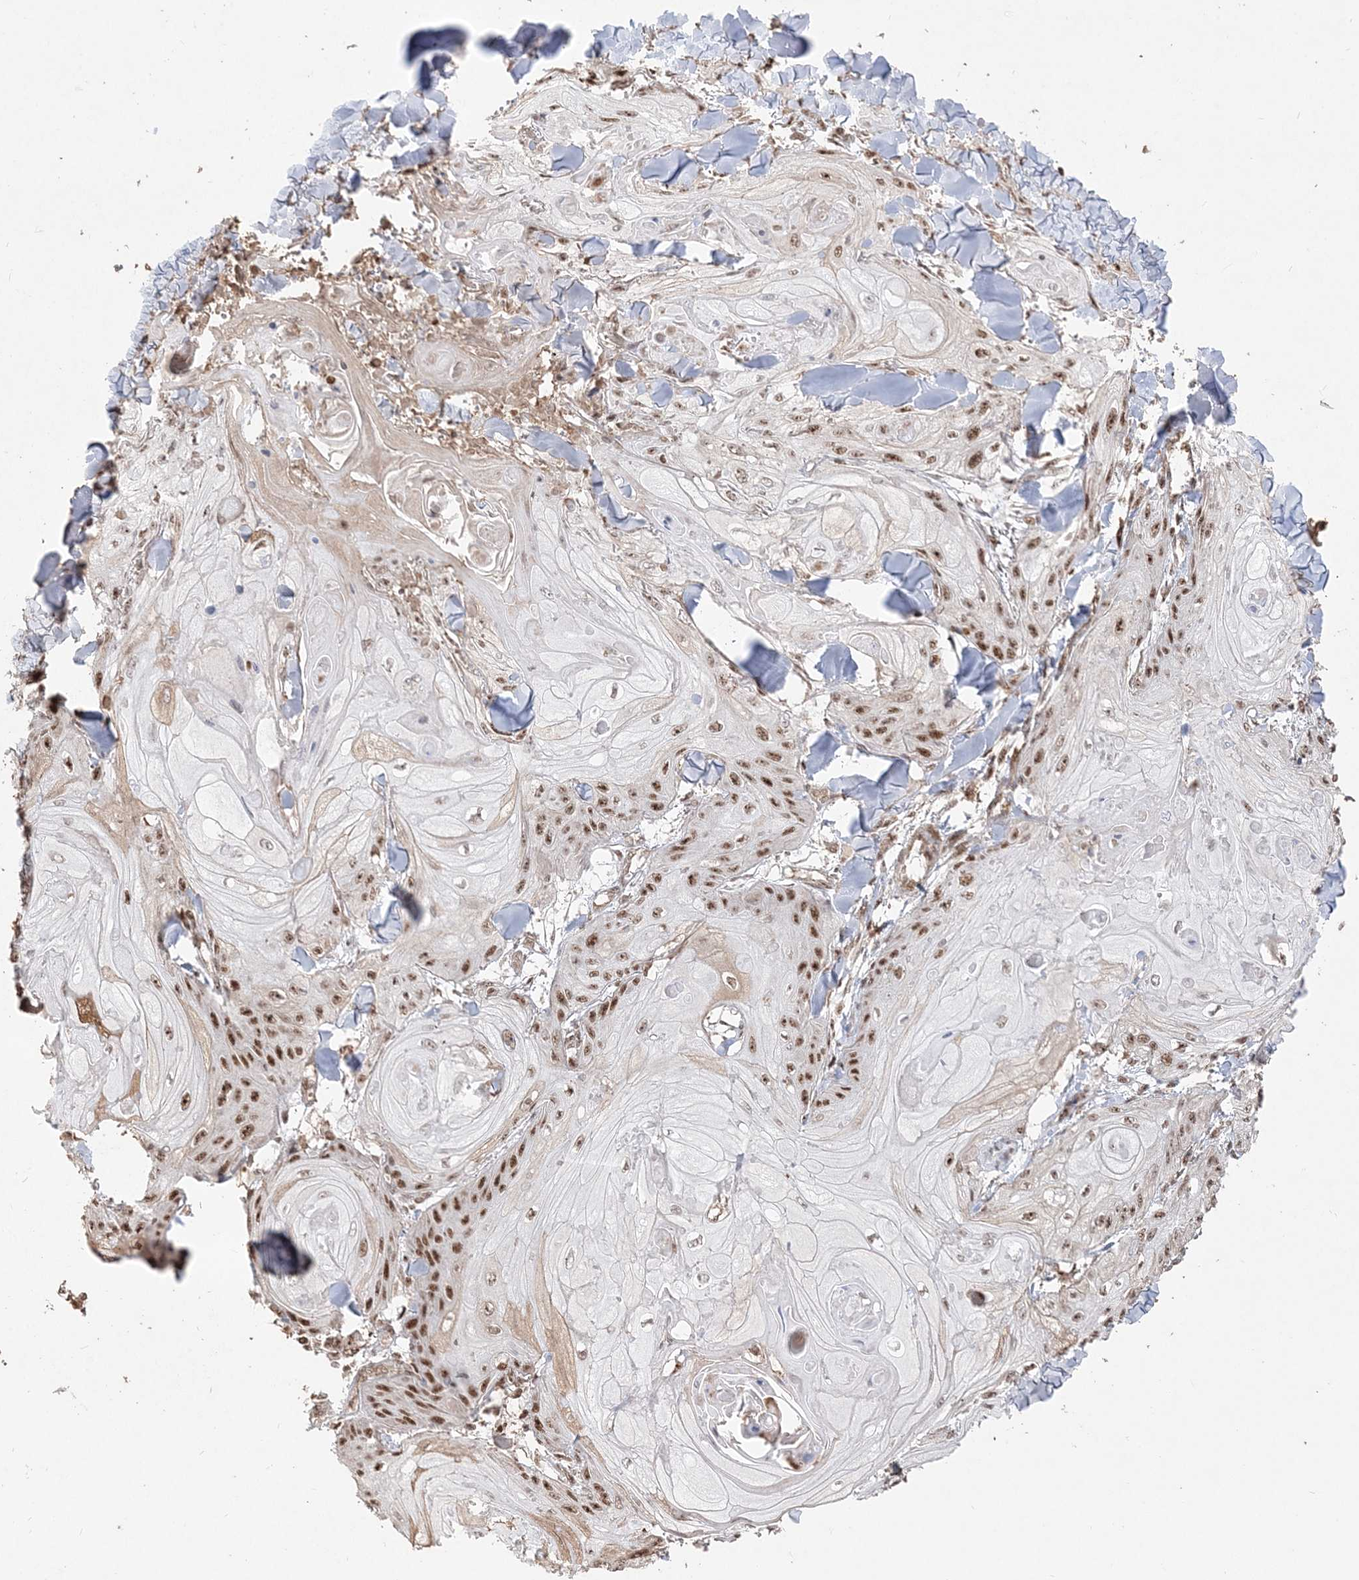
{"staining": {"intensity": "moderate", "quantity": ">75%", "location": "nuclear"}, "tissue": "skin cancer", "cell_type": "Tumor cells", "image_type": "cancer", "snomed": [{"axis": "morphology", "description": "Squamous cell carcinoma, NOS"}, {"axis": "topography", "description": "Skin"}], "caption": "Tumor cells demonstrate medium levels of moderate nuclear staining in about >75% of cells in human skin squamous cell carcinoma.", "gene": "RBM17", "patient": {"sex": "male", "age": 74}}